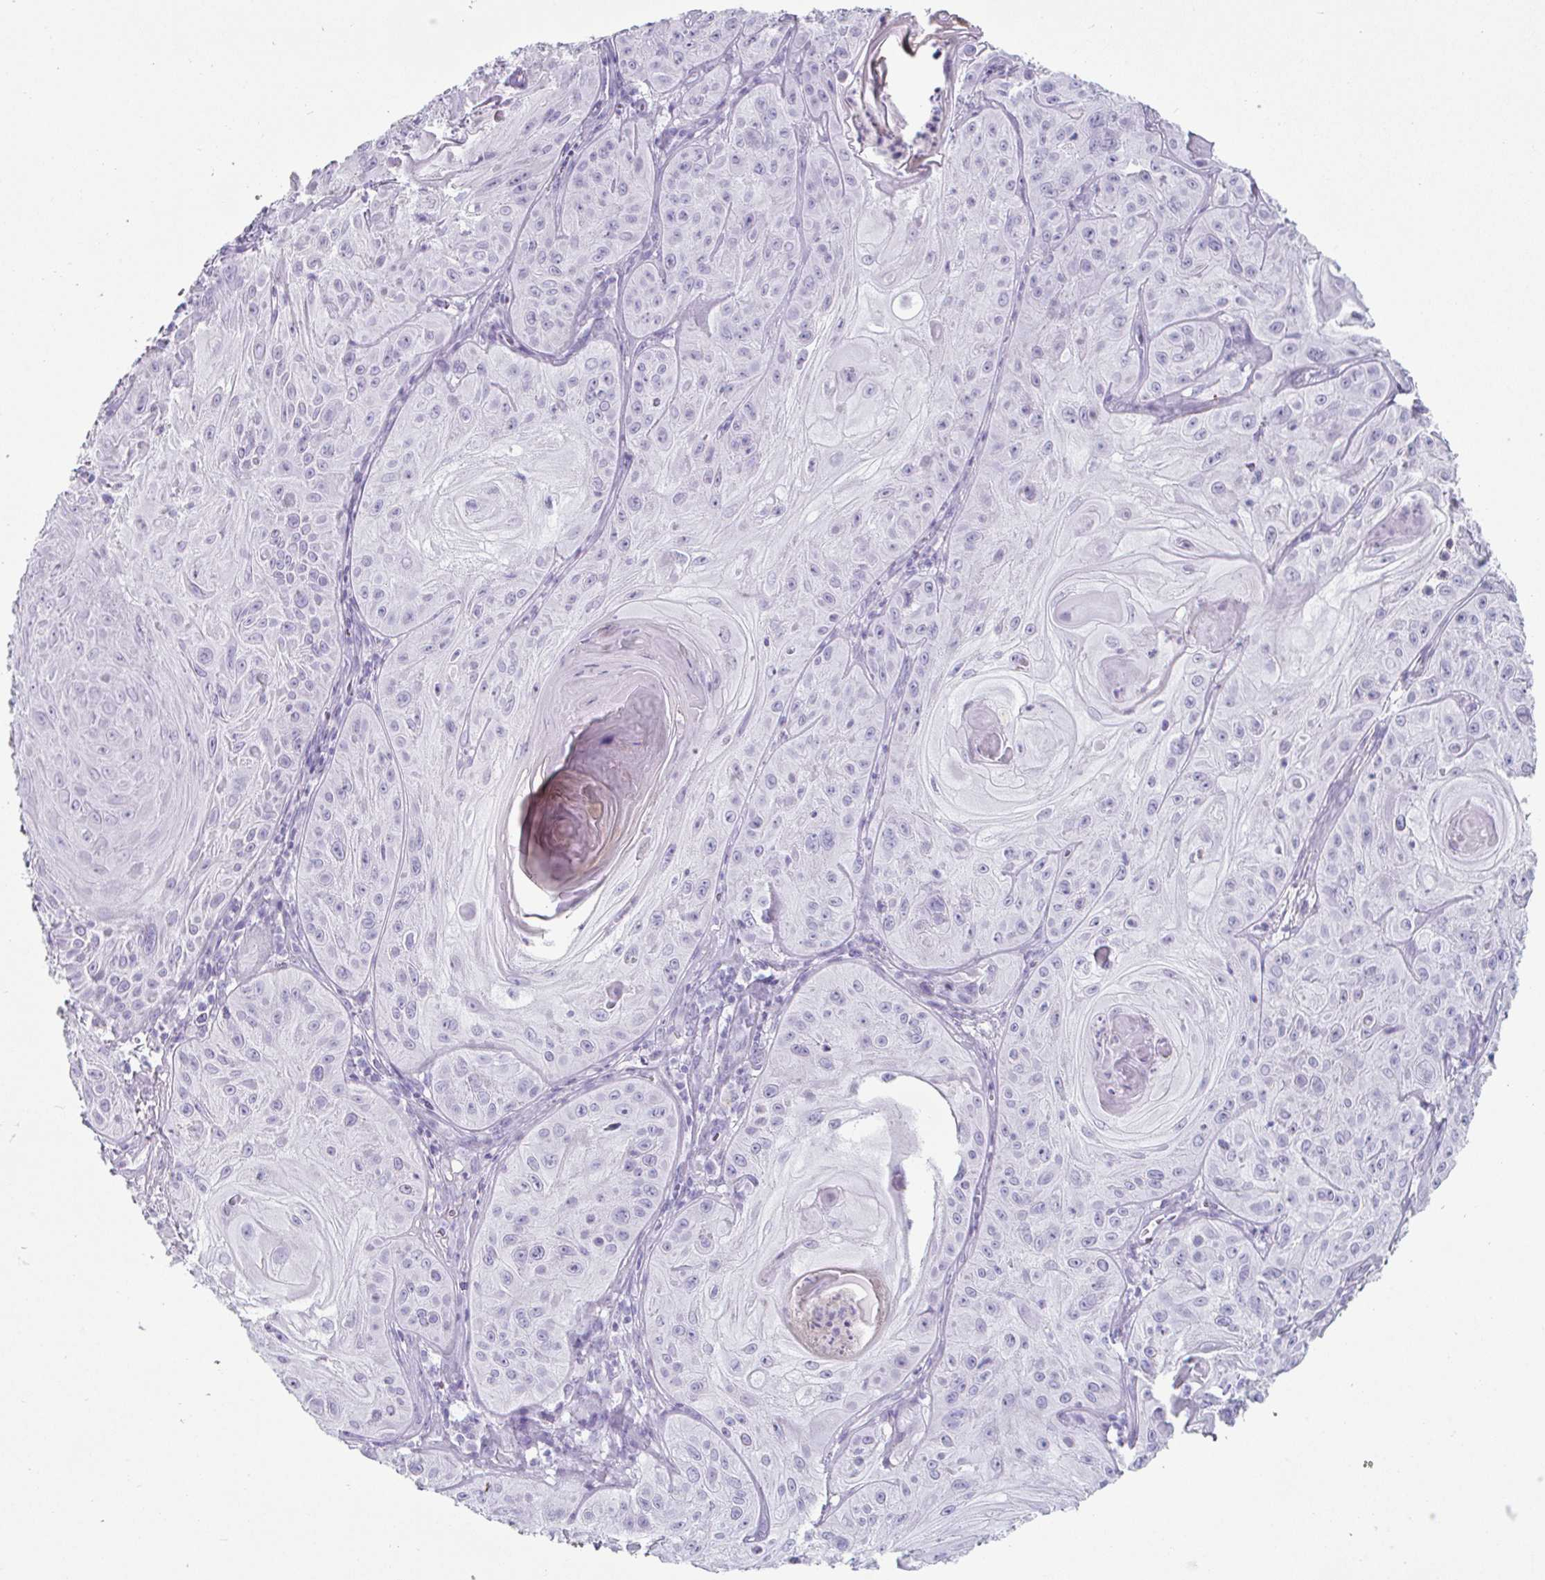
{"staining": {"intensity": "negative", "quantity": "none", "location": "none"}, "tissue": "skin cancer", "cell_type": "Tumor cells", "image_type": "cancer", "snomed": [{"axis": "morphology", "description": "Squamous cell carcinoma, NOS"}, {"axis": "topography", "description": "Skin"}], "caption": "Immunohistochemistry (IHC) of skin squamous cell carcinoma reveals no positivity in tumor cells. (DAB (3,3'-diaminobenzidine) immunohistochemistry with hematoxylin counter stain).", "gene": "CREG2", "patient": {"sex": "male", "age": 85}}